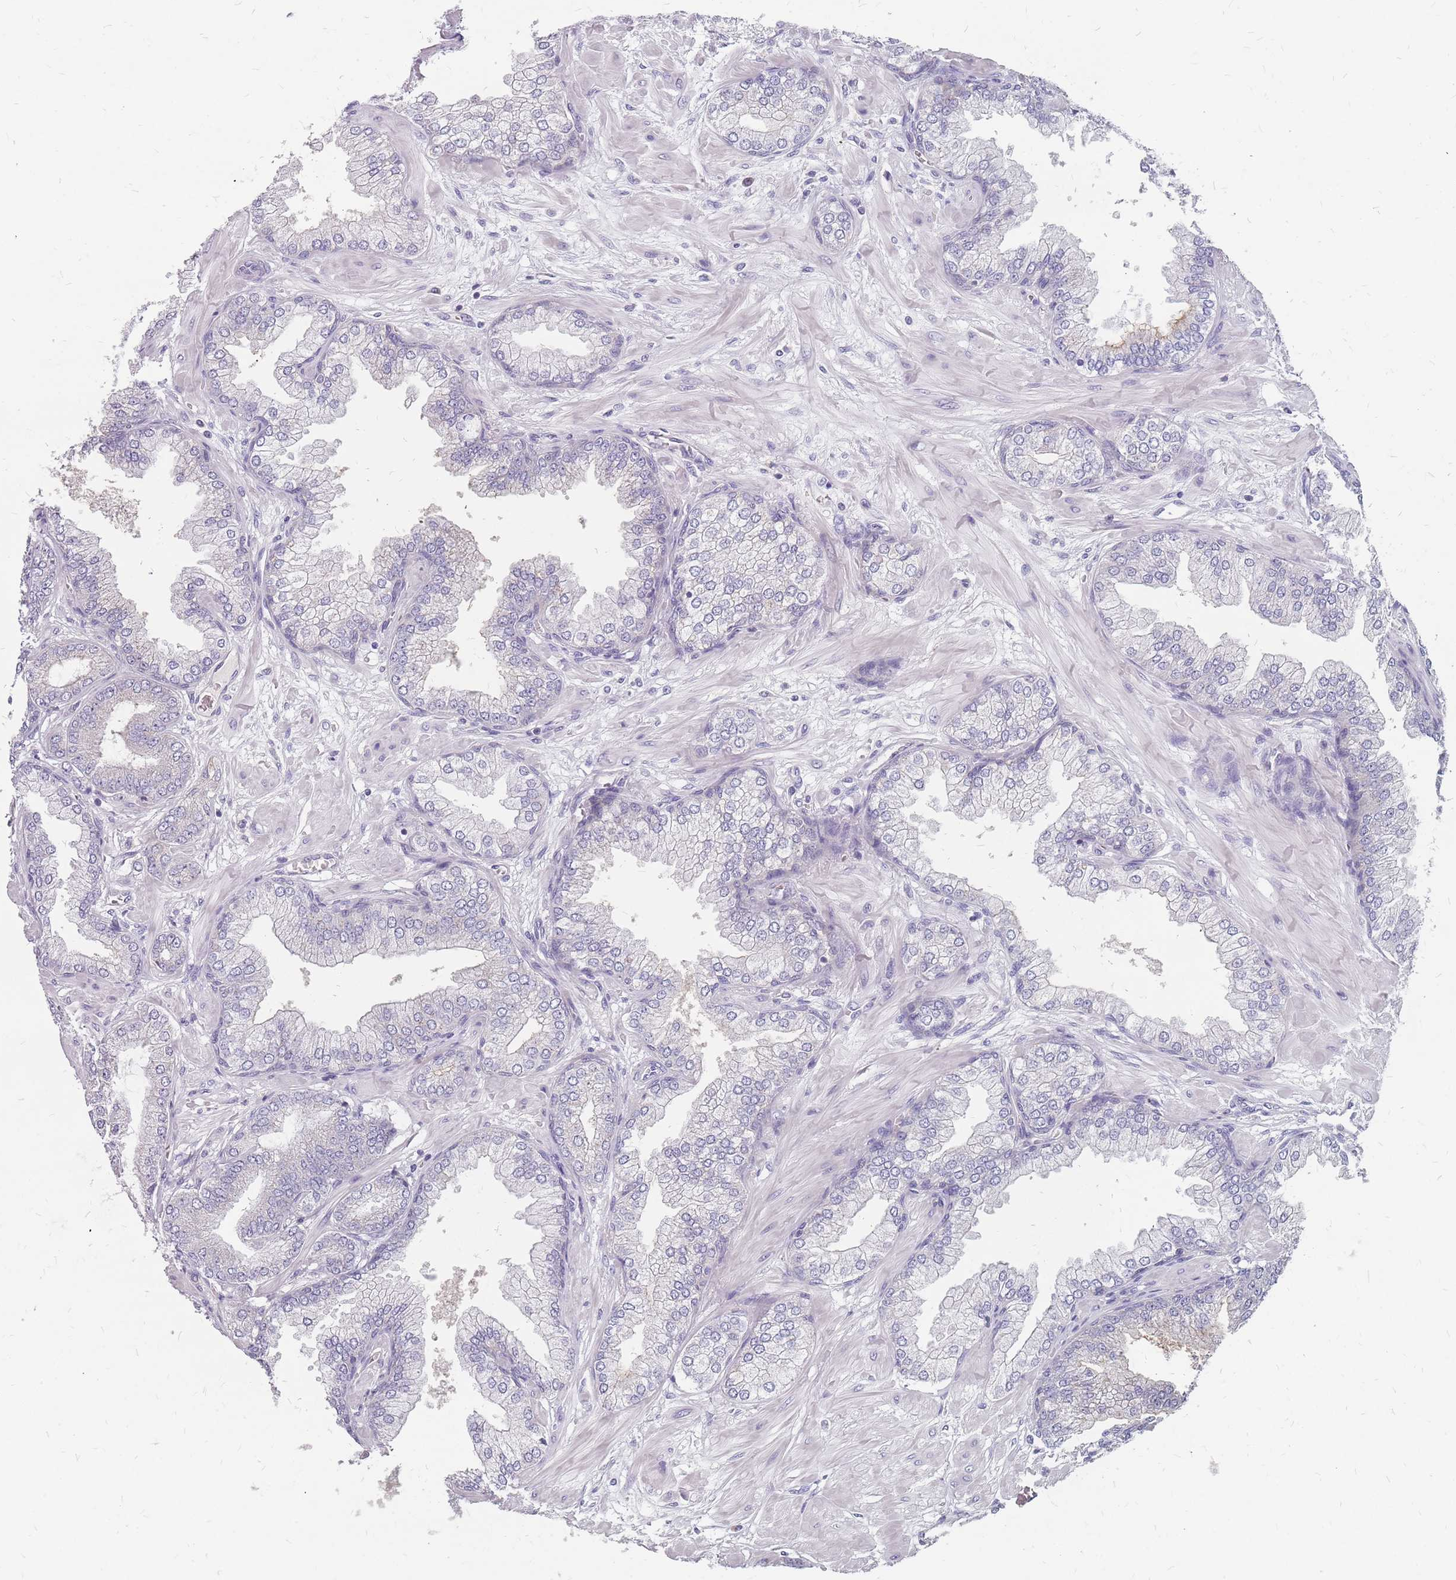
{"staining": {"intensity": "negative", "quantity": "none", "location": "none"}, "tissue": "prostate cancer", "cell_type": "Tumor cells", "image_type": "cancer", "snomed": [{"axis": "morphology", "description": "Adenocarcinoma, Low grade"}, {"axis": "topography", "description": "Prostate"}], "caption": "Immunohistochemistry photomicrograph of neoplastic tissue: prostate cancer stained with DAB shows no significant protein expression in tumor cells. Brightfield microscopy of immunohistochemistry stained with DAB (3,3'-diaminobenzidine) (brown) and hematoxylin (blue), captured at high magnification.", "gene": "CMTR2", "patient": {"sex": "male", "age": 55}}